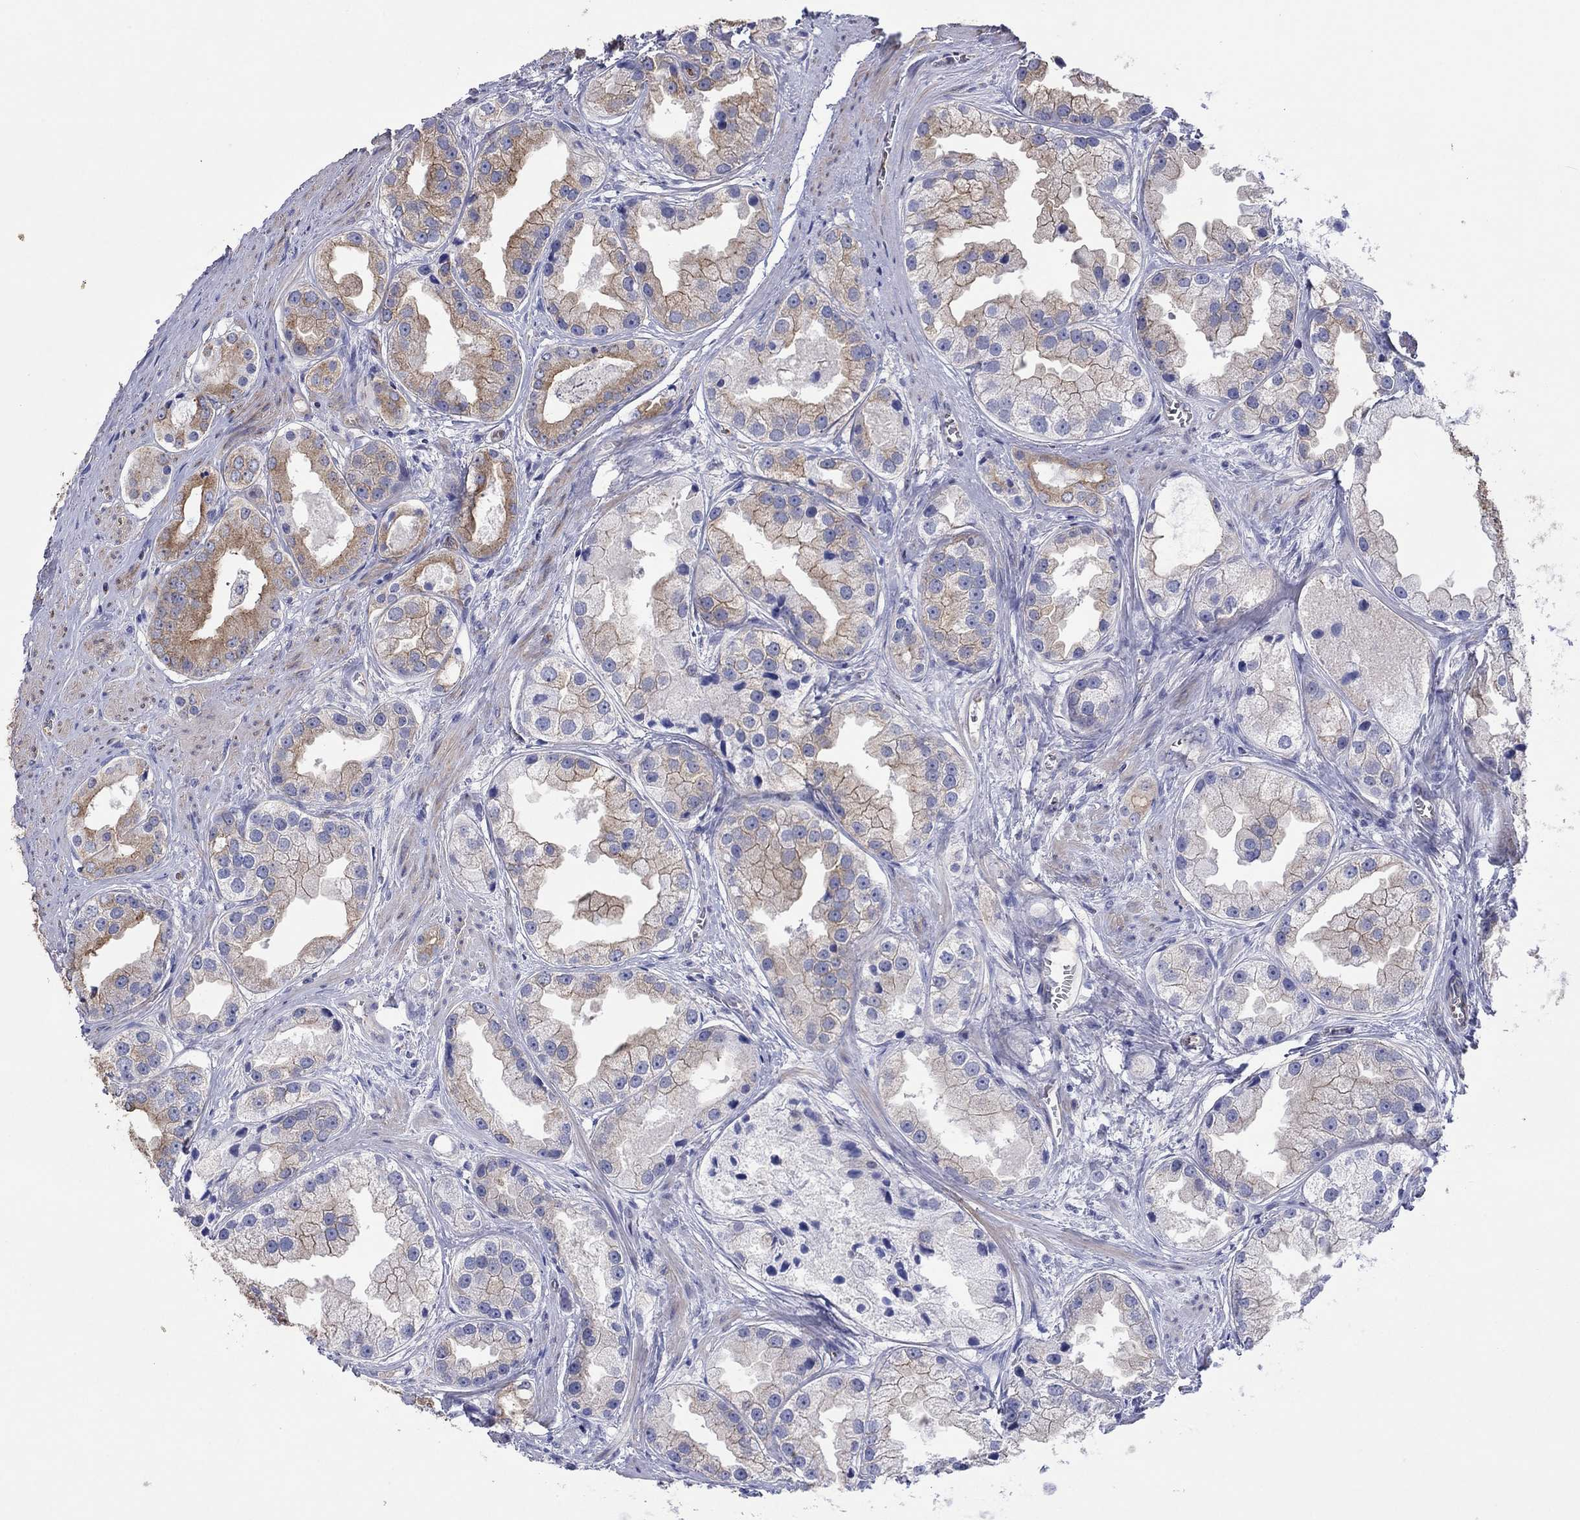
{"staining": {"intensity": "weak", "quantity": "25%-75%", "location": "cytoplasmic/membranous"}, "tissue": "prostate cancer", "cell_type": "Tumor cells", "image_type": "cancer", "snomed": [{"axis": "morphology", "description": "Adenocarcinoma, NOS"}, {"axis": "topography", "description": "Prostate"}], "caption": "A histopathology image showing weak cytoplasmic/membranous expression in about 25%-75% of tumor cells in prostate cancer, as visualized by brown immunohistochemical staining.", "gene": "TPRN", "patient": {"sex": "male", "age": 61}}